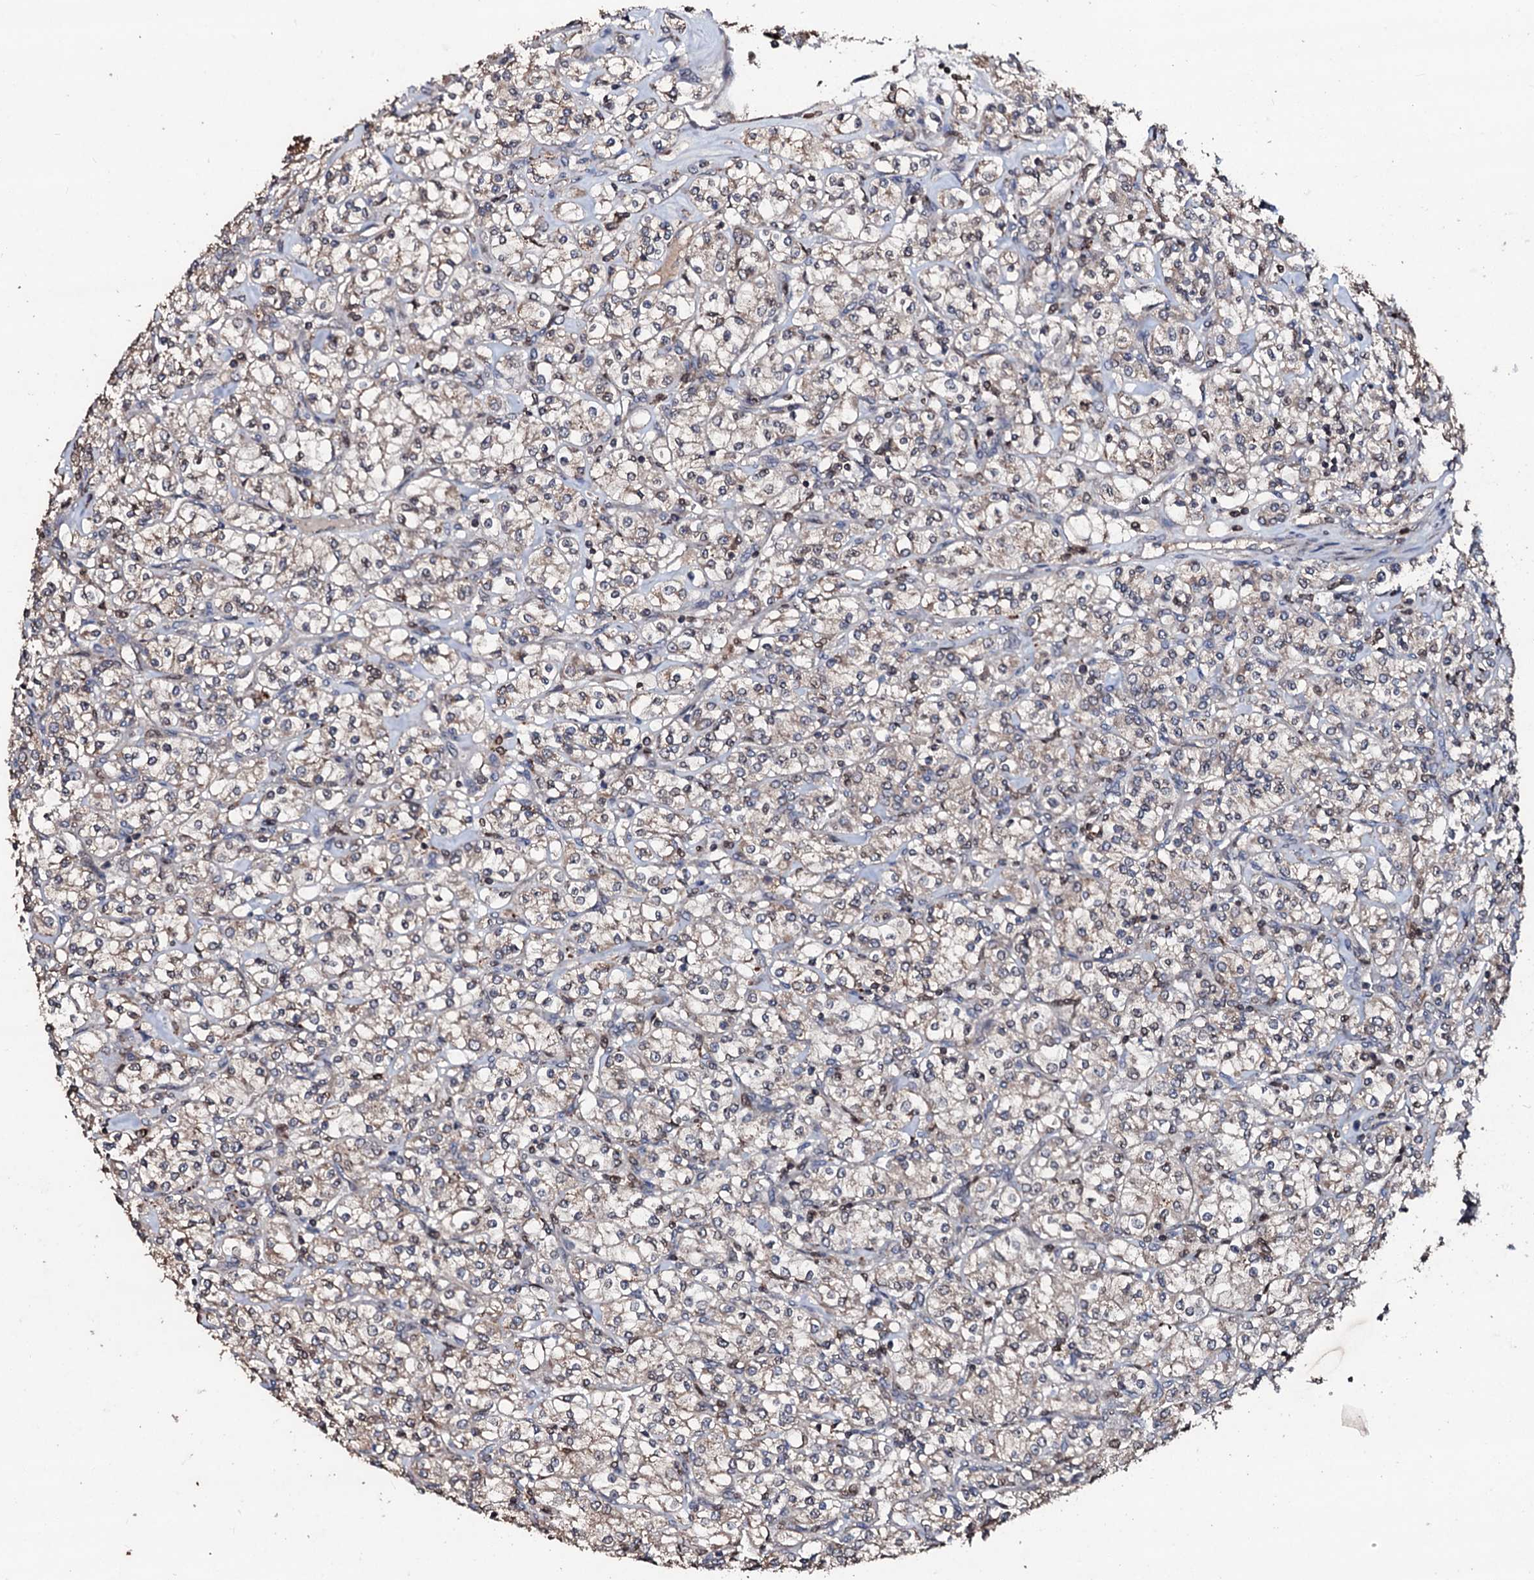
{"staining": {"intensity": "weak", "quantity": ">75%", "location": "cytoplasmic/membranous"}, "tissue": "renal cancer", "cell_type": "Tumor cells", "image_type": "cancer", "snomed": [{"axis": "morphology", "description": "Adenocarcinoma, NOS"}, {"axis": "topography", "description": "Kidney"}], "caption": "Tumor cells exhibit low levels of weak cytoplasmic/membranous staining in approximately >75% of cells in renal adenocarcinoma.", "gene": "SDHAF2", "patient": {"sex": "male", "age": 77}}